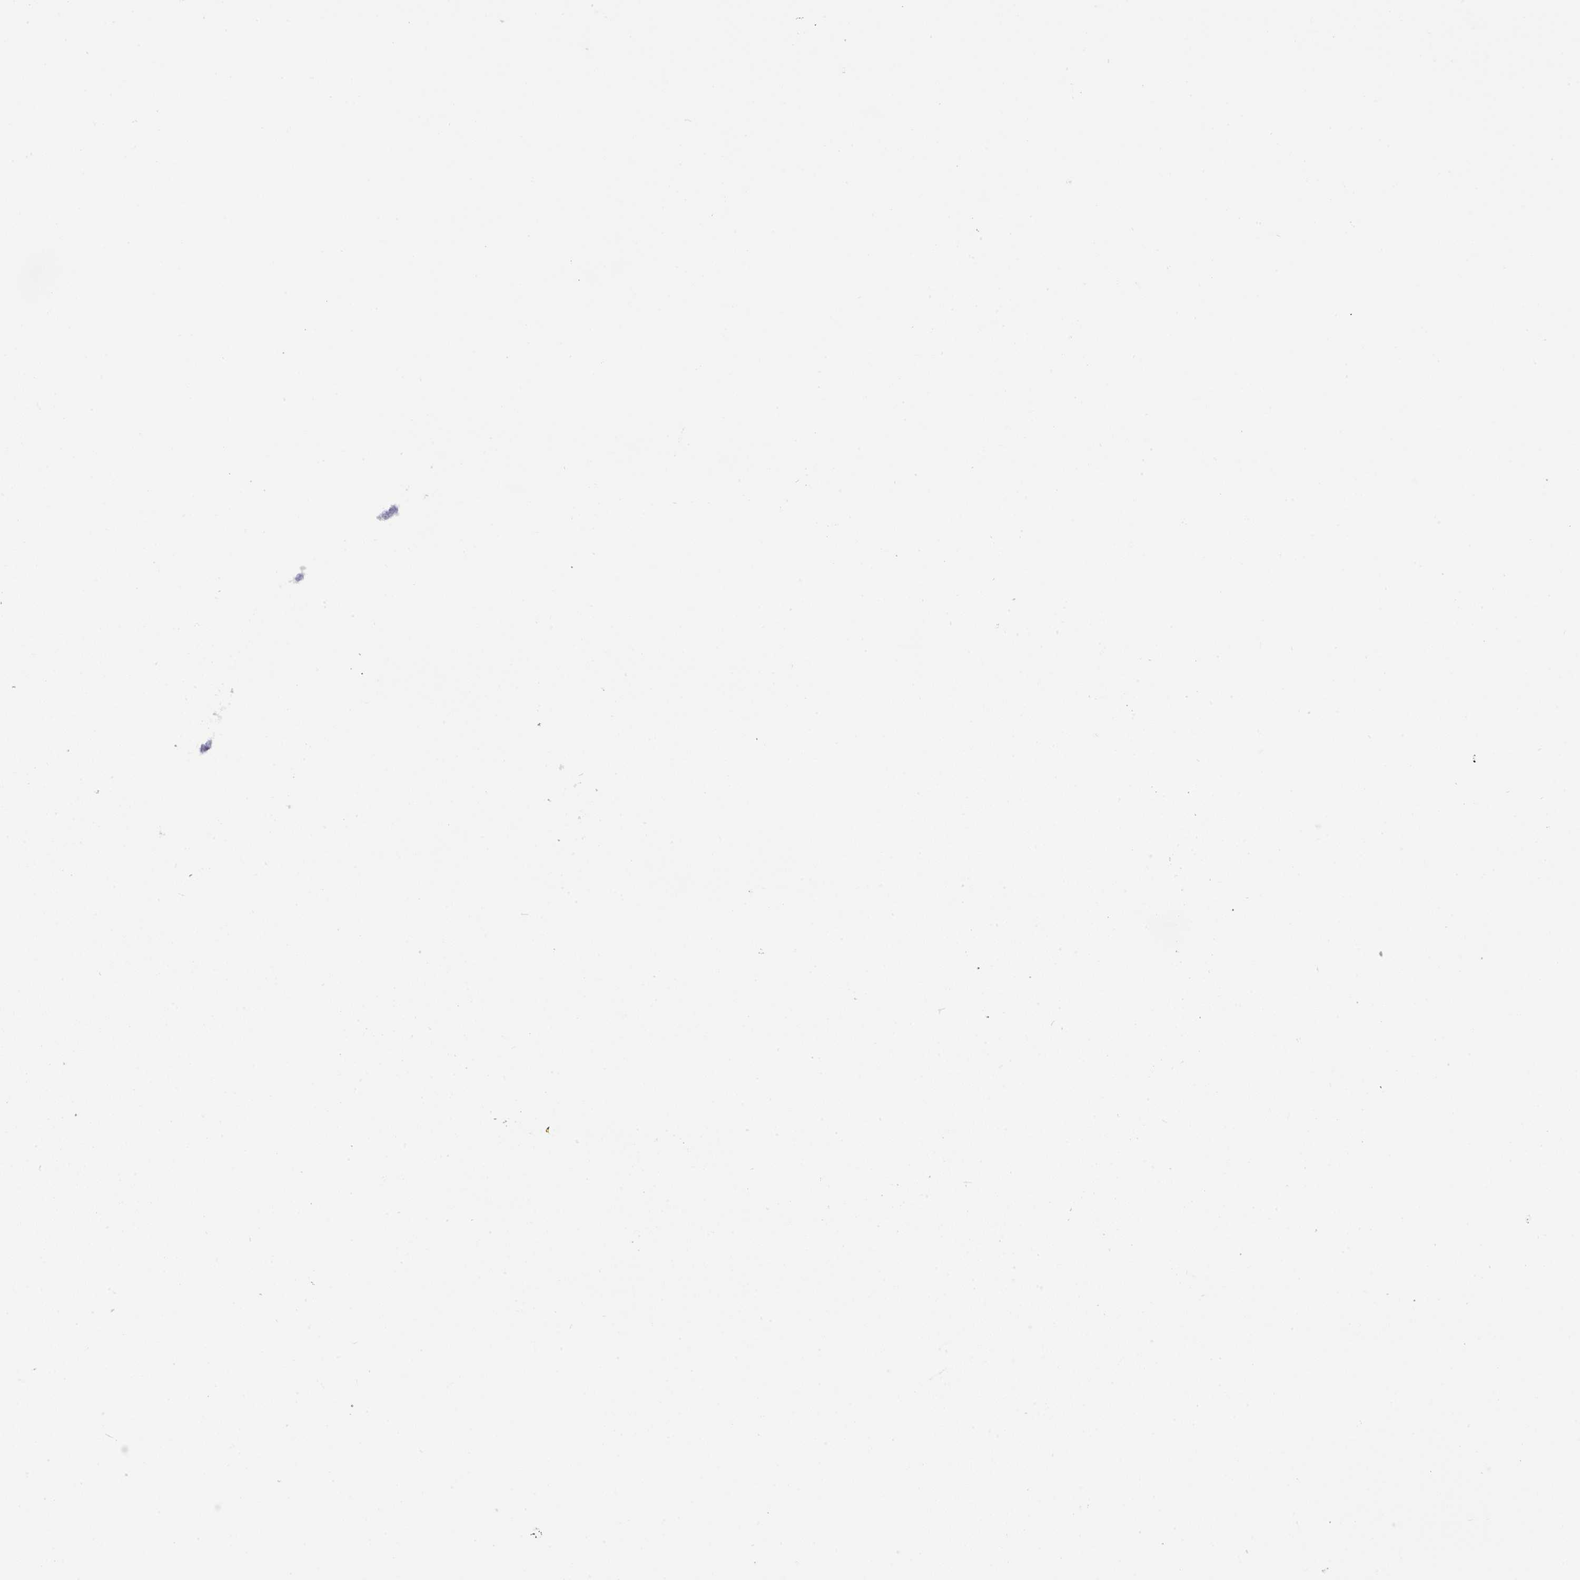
{"staining": {"intensity": "strong", "quantity": ">75%", "location": "cytoplasmic/membranous"}, "tissue": "liver cancer", "cell_type": "Tumor cells", "image_type": "cancer", "snomed": [{"axis": "morphology", "description": "Cholangiocarcinoma"}, {"axis": "topography", "description": "Liver"}], "caption": "Immunohistochemistry (IHC) image of neoplastic tissue: liver cholangiocarcinoma stained using immunohistochemistry (IHC) exhibits high levels of strong protein expression localized specifically in the cytoplasmic/membranous of tumor cells, appearing as a cytoplasmic/membranous brown color.", "gene": "ZNF615", "patient": {"sex": "female", "age": 77}}